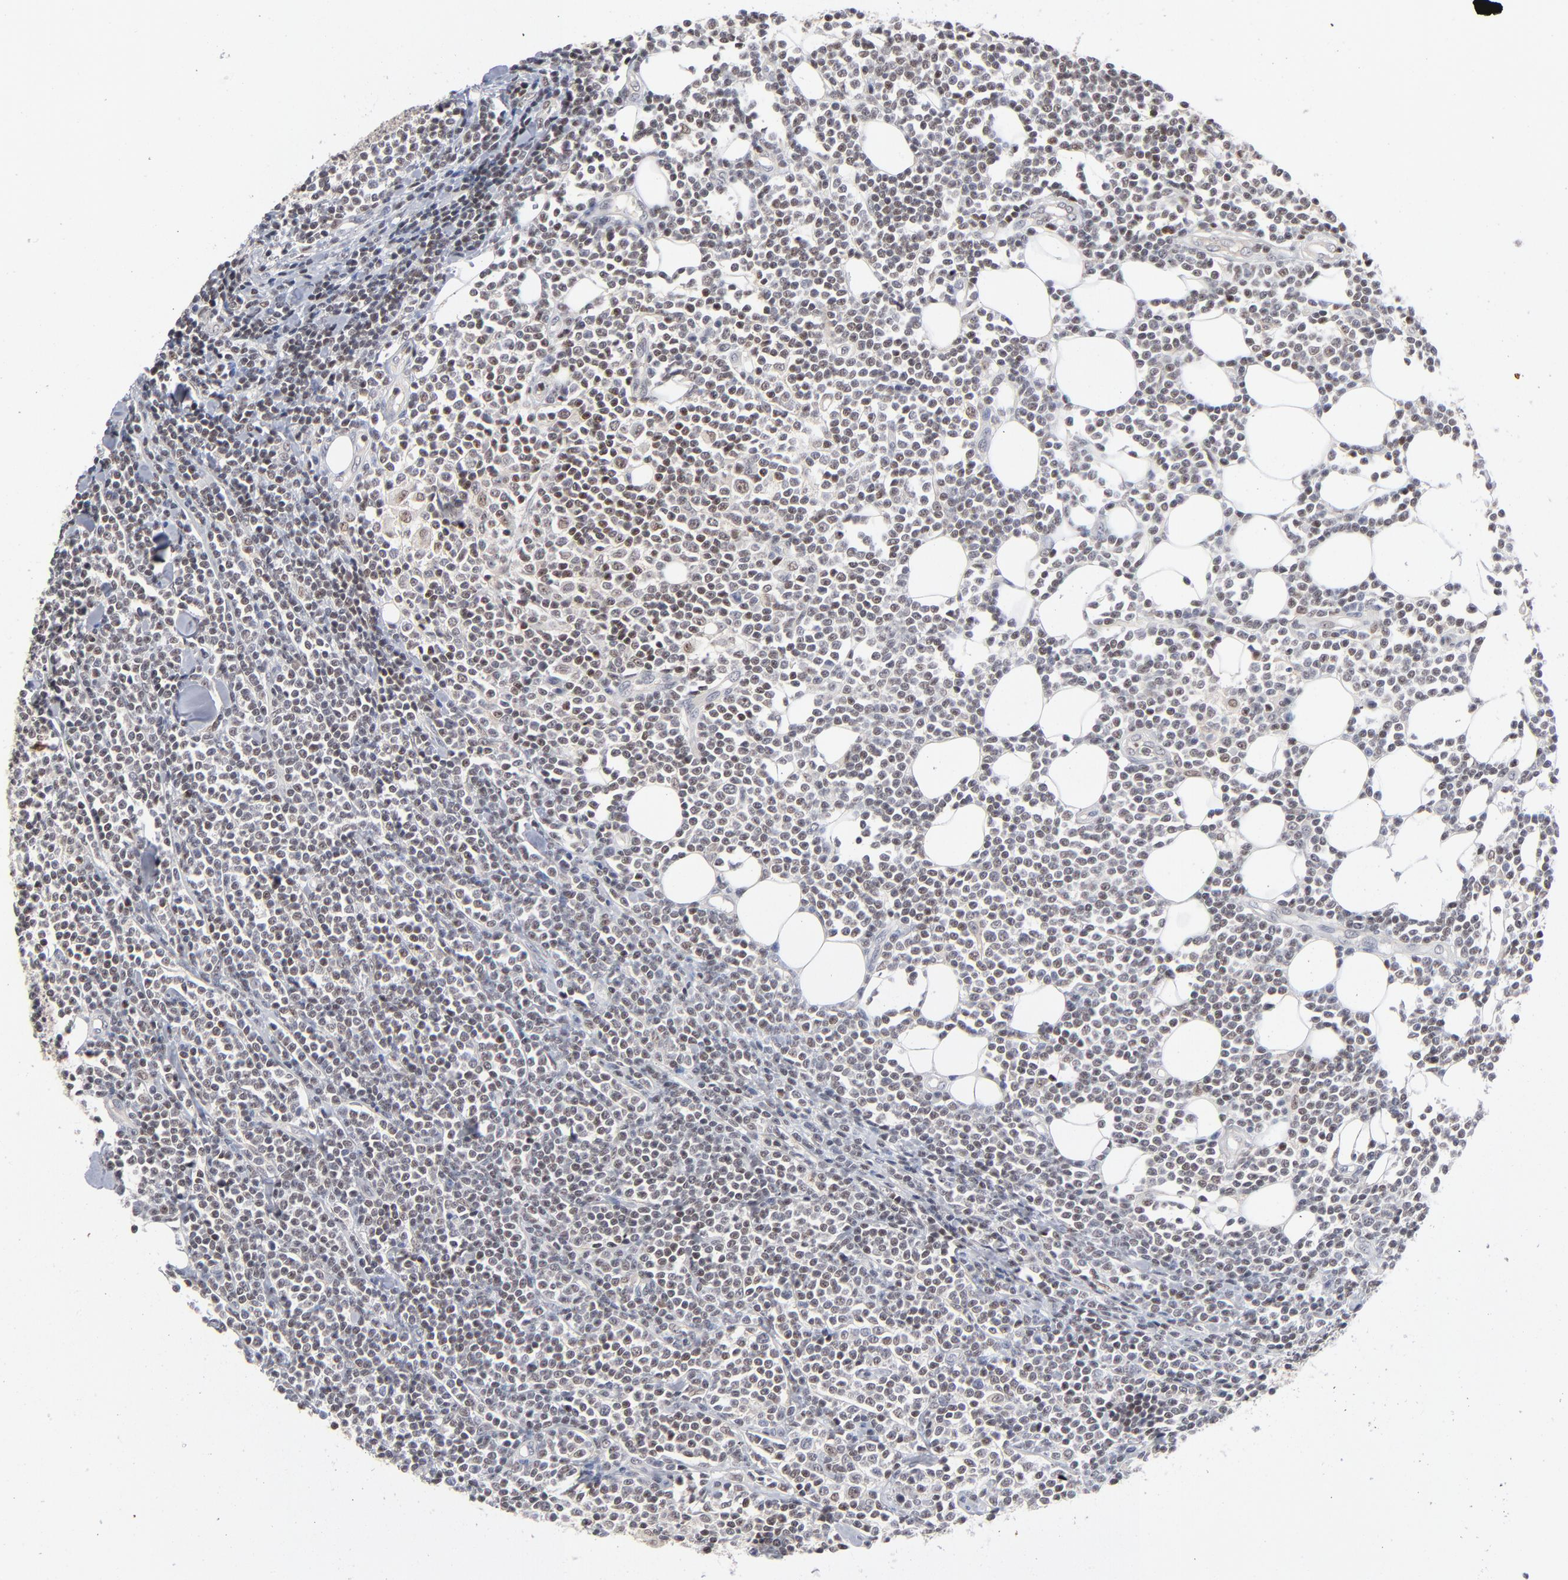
{"staining": {"intensity": "weak", "quantity": "<25%", "location": "nuclear"}, "tissue": "lymphoma", "cell_type": "Tumor cells", "image_type": "cancer", "snomed": [{"axis": "morphology", "description": "Malignant lymphoma, non-Hodgkin's type, Low grade"}, {"axis": "topography", "description": "Soft tissue"}], "caption": "Protein analysis of malignant lymphoma, non-Hodgkin's type (low-grade) displays no significant expression in tumor cells.", "gene": "MAX", "patient": {"sex": "male", "age": 92}}